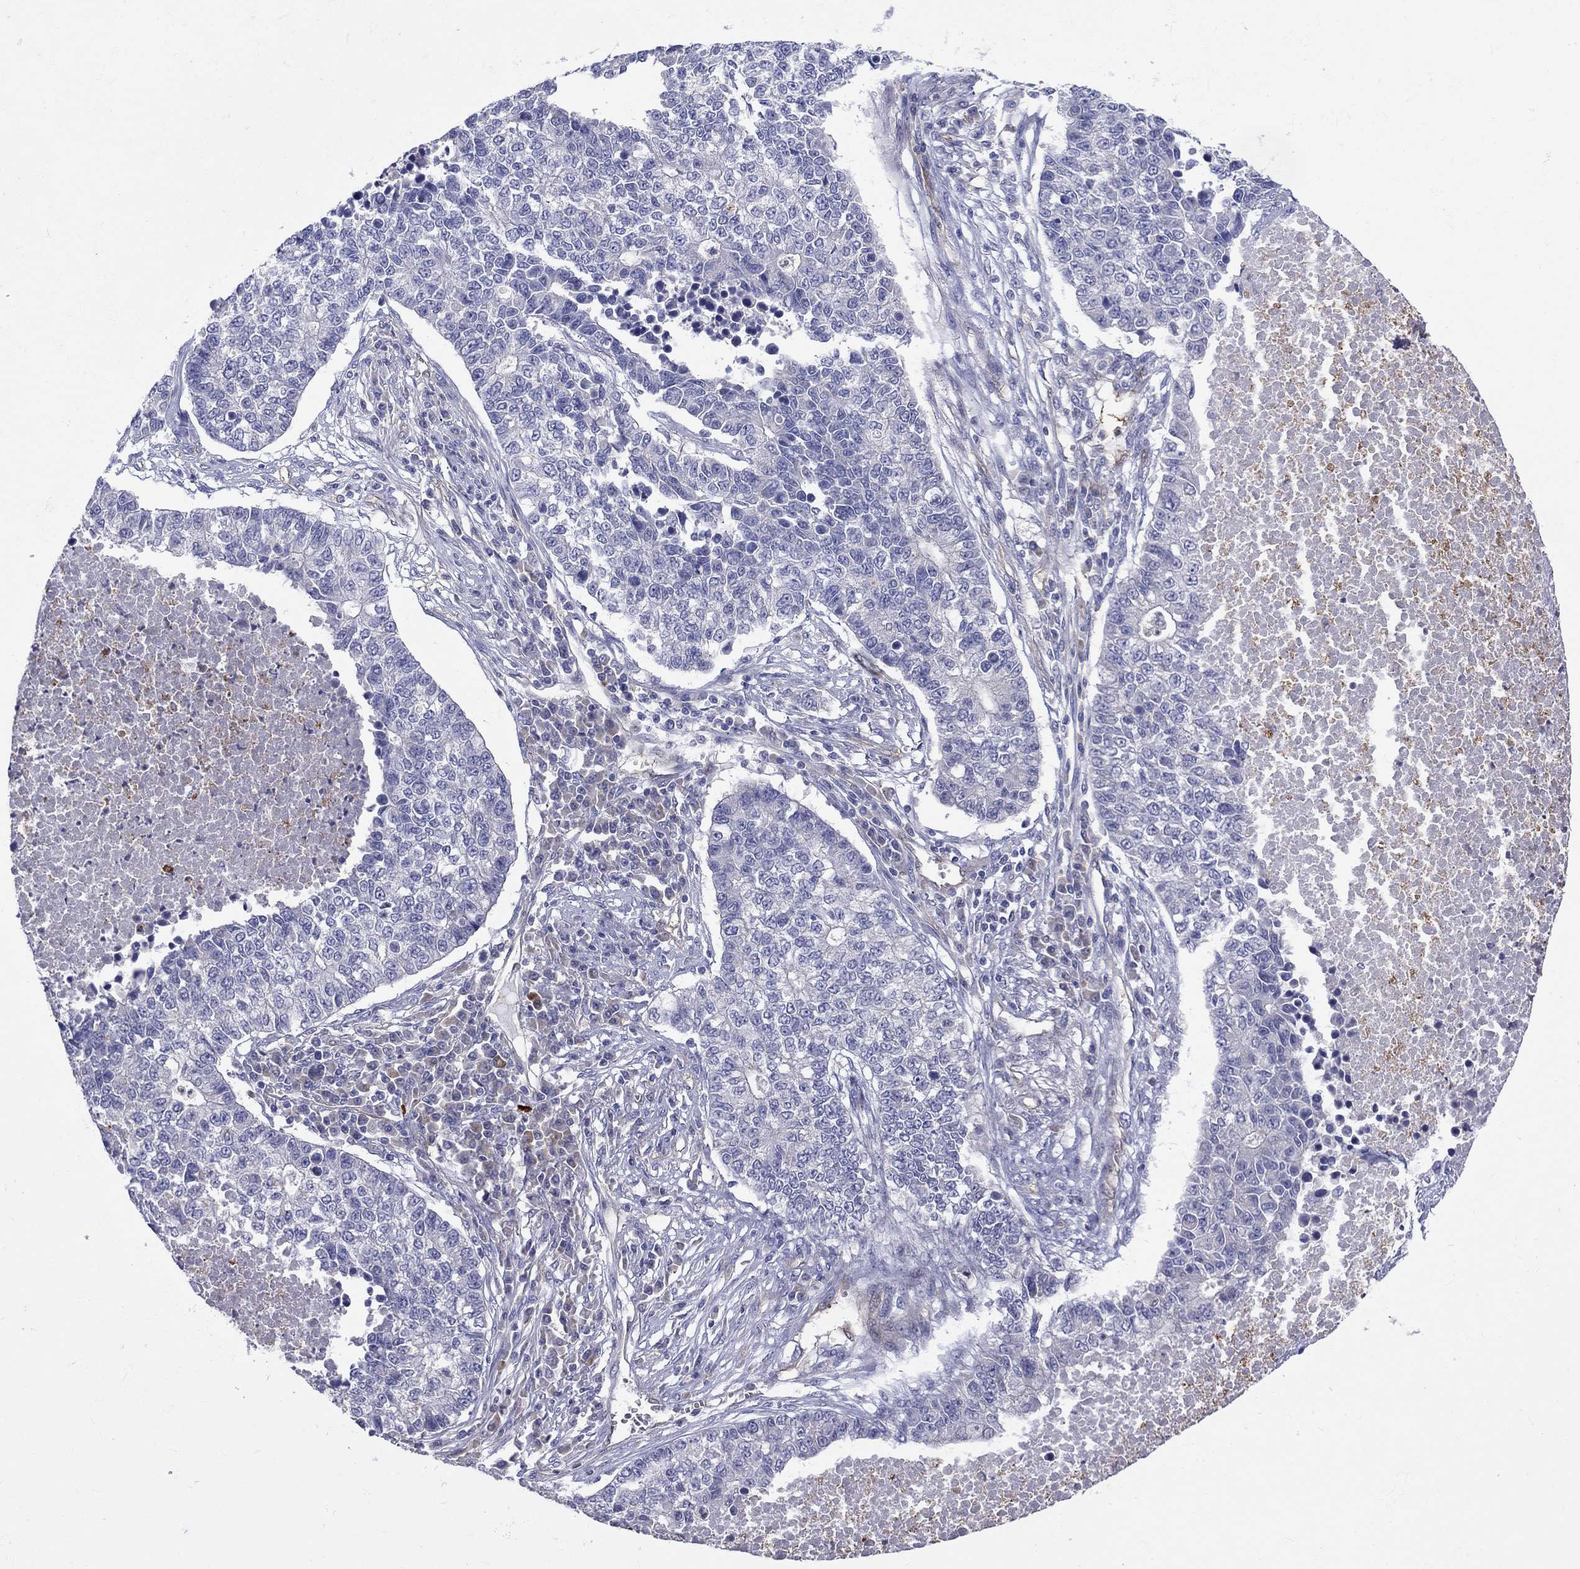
{"staining": {"intensity": "negative", "quantity": "none", "location": "none"}, "tissue": "lung cancer", "cell_type": "Tumor cells", "image_type": "cancer", "snomed": [{"axis": "morphology", "description": "Adenocarcinoma, NOS"}, {"axis": "topography", "description": "Lung"}], "caption": "Tumor cells show no significant staining in lung adenocarcinoma.", "gene": "ABCG4", "patient": {"sex": "male", "age": 57}}